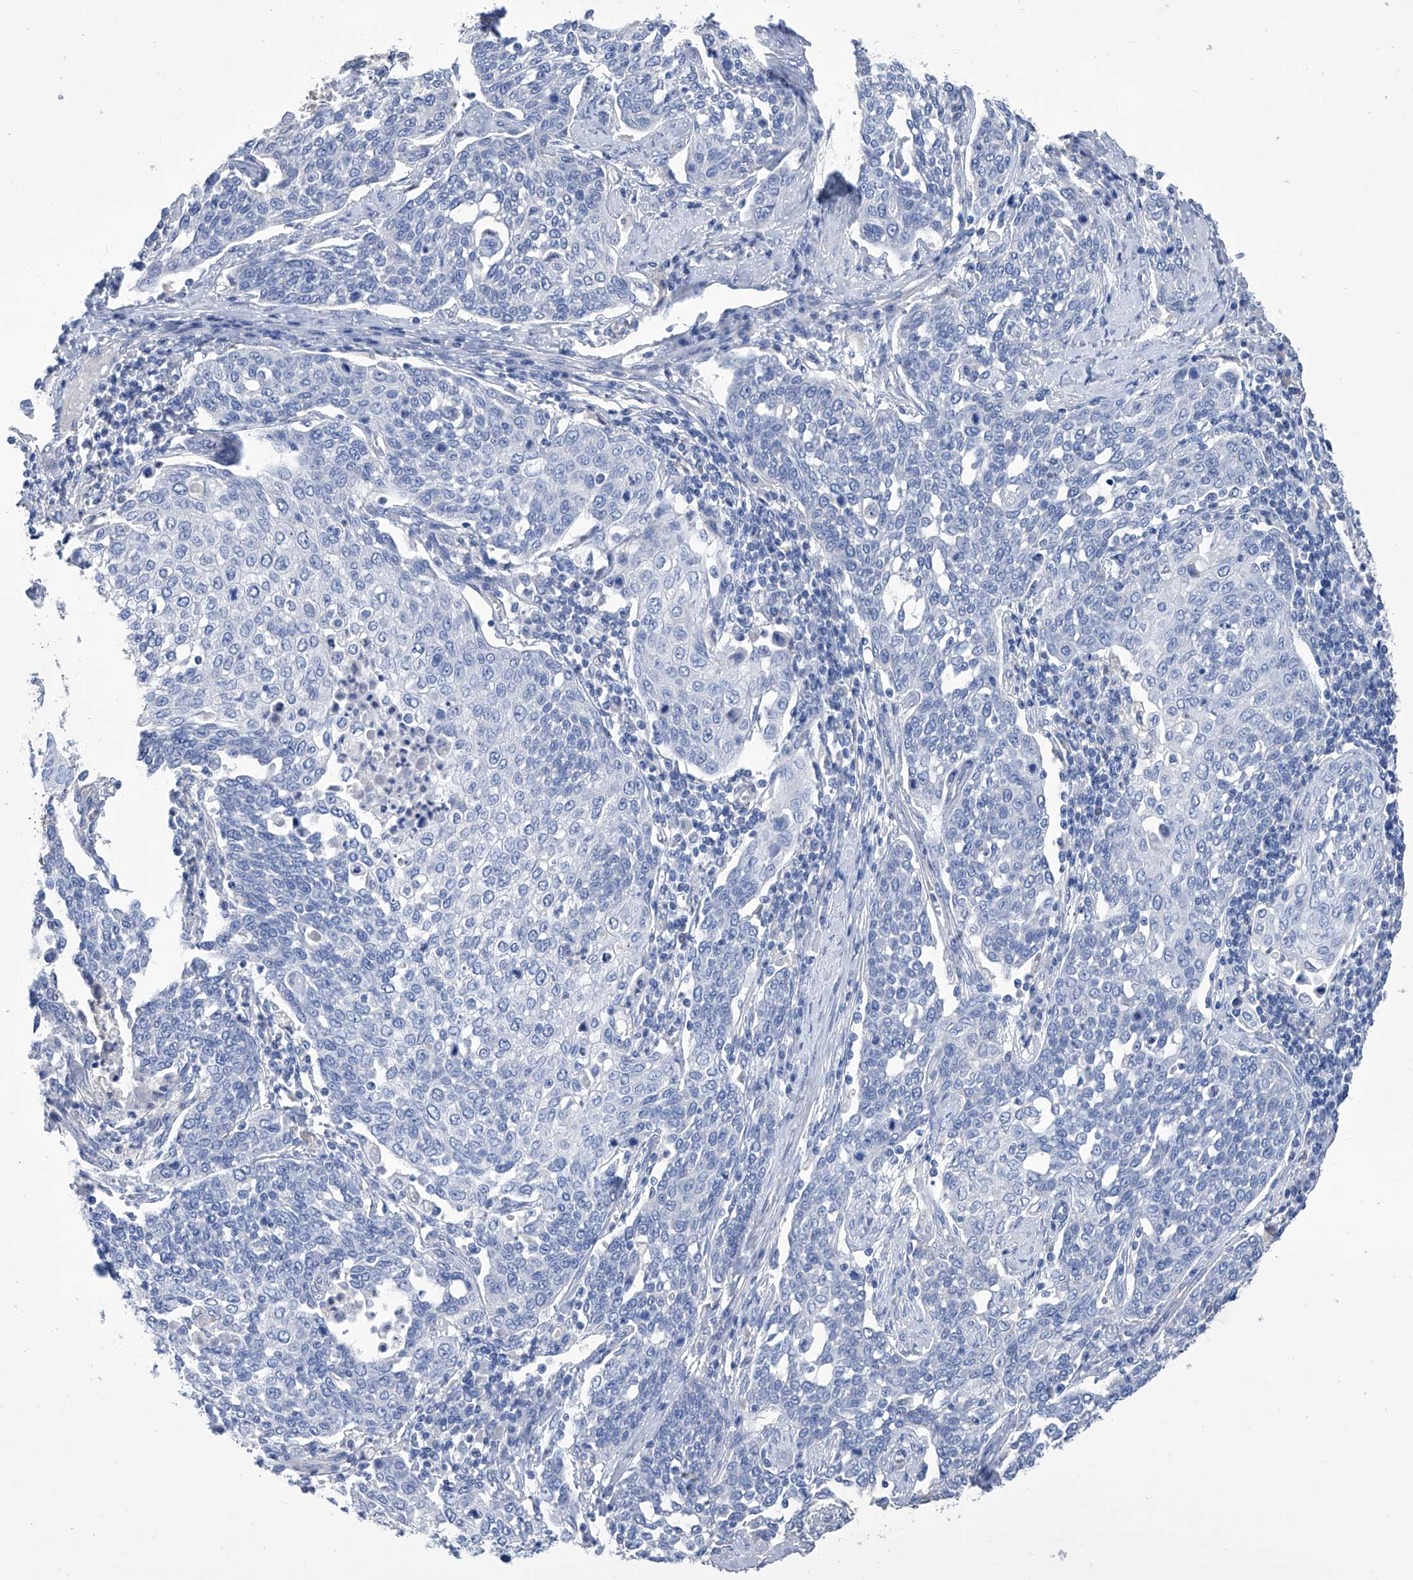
{"staining": {"intensity": "negative", "quantity": "none", "location": "none"}, "tissue": "cervical cancer", "cell_type": "Tumor cells", "image_type": "cancer", "snomed": [{"axis": "morphology", "description": "Squamous cell carcinoma, NOS"}, {"axis": "topography", "description": "Cervix"}], "caption": "Protein analysis of squamous cell carcinoma (cervical) exhibits no significant staining in tumor cells.", "gene": "SMS", "patient": {"sex": "female", "age": 34}}